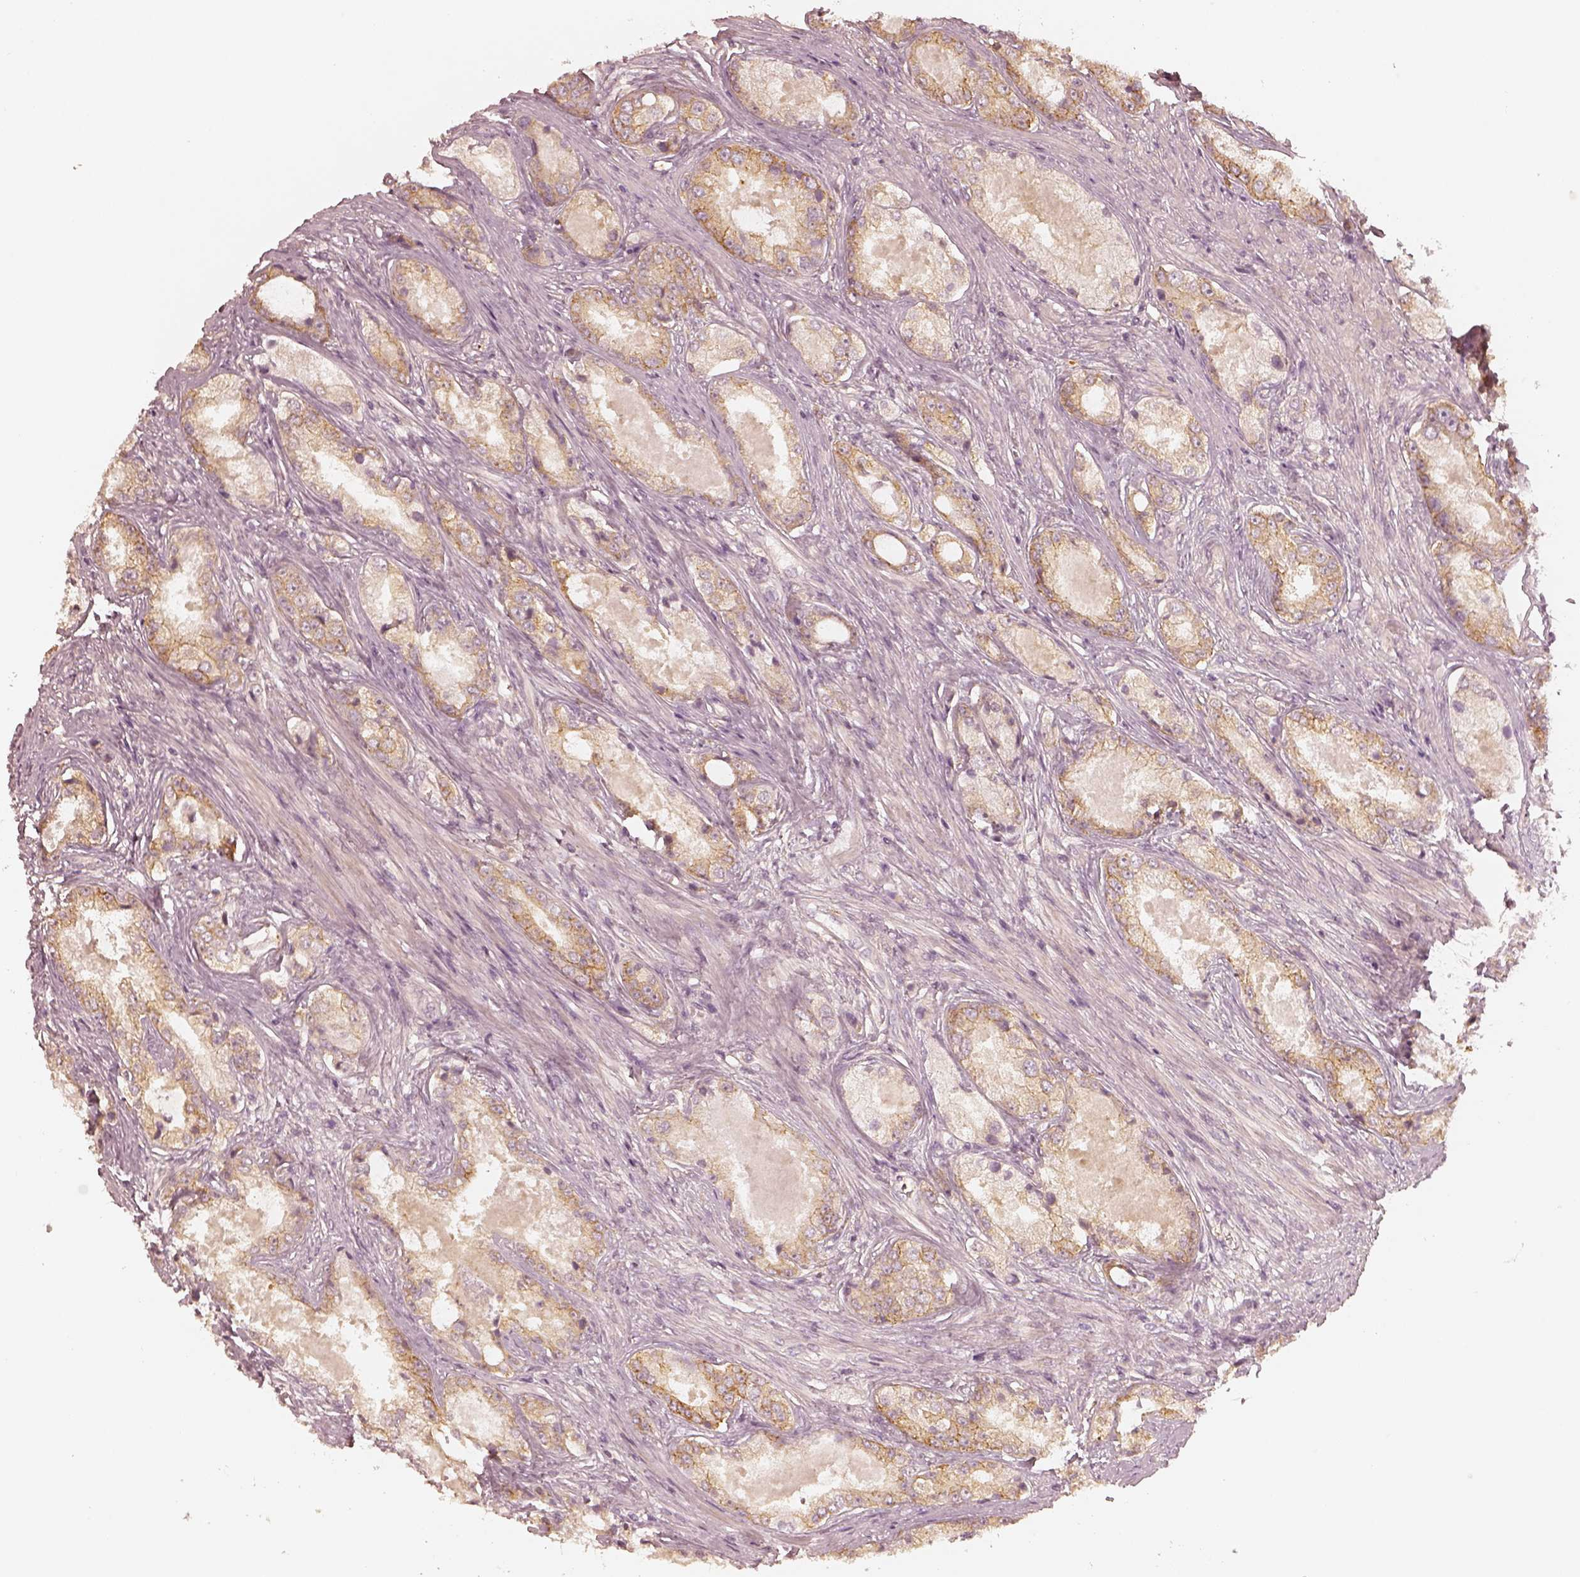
{"staining": {"intensity": "weak", "quantity": ">75%", "location": "cytoplasmic/membranous"}, "tissue": "prostate cancer", "cell_type": "Tumor cells", "image_type": "cancer", "snomed": [{"axis": "morphology", "description": "Adenocarcinoma, Low grade"}, {"axis": "topography", "description": "Prostate"}], "caption": "A micrograph showing weak cytoplasmic/membranous staining in approximately >75% of tumor cells in prostate low-grade adenocarcinoma, as visualized by brown immunohistochemical staining.", "gene": "GORASP2", "patient": {"sex": "male", "age": 68}}